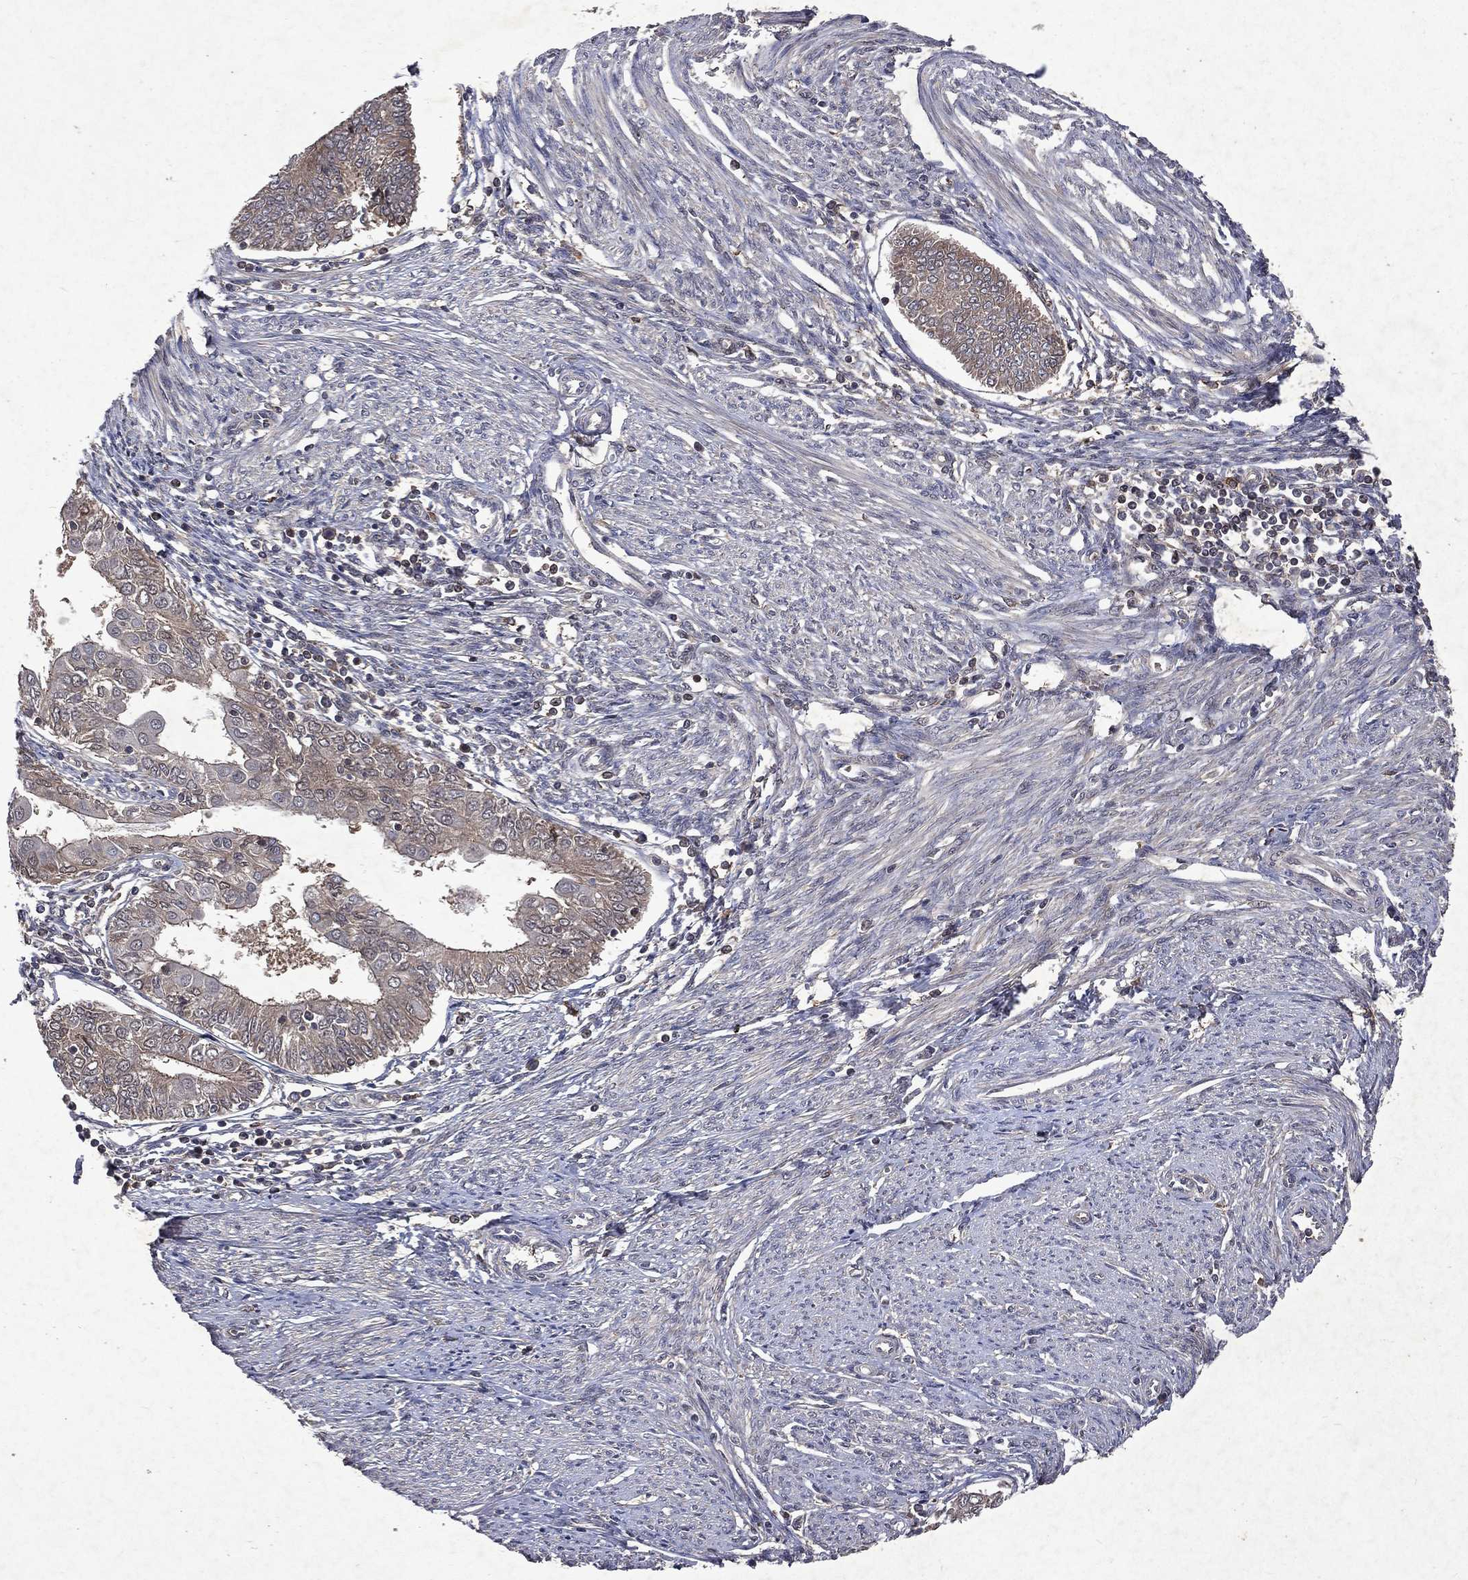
{"staining": {"intensity": "weak", "quantity": "<25%", "location": "cytoplasmic/membranous"}, "tissue": "endometrial cancer", "cell_type": "Tumor cells", "image_type": "cancer", "snomed": [{"axis": "morphology", "description": "Adenocarcinoma, NOS"}, {"axis": "topography", "description": "Endometrium"}], "caption": "This is an immunohistochemistry (IHC) image of endometrial adenocarcinoma. There is no positivity in tumor cells.", "gene": "MTAP", "patient": {"sex": "female", "age": 68}}